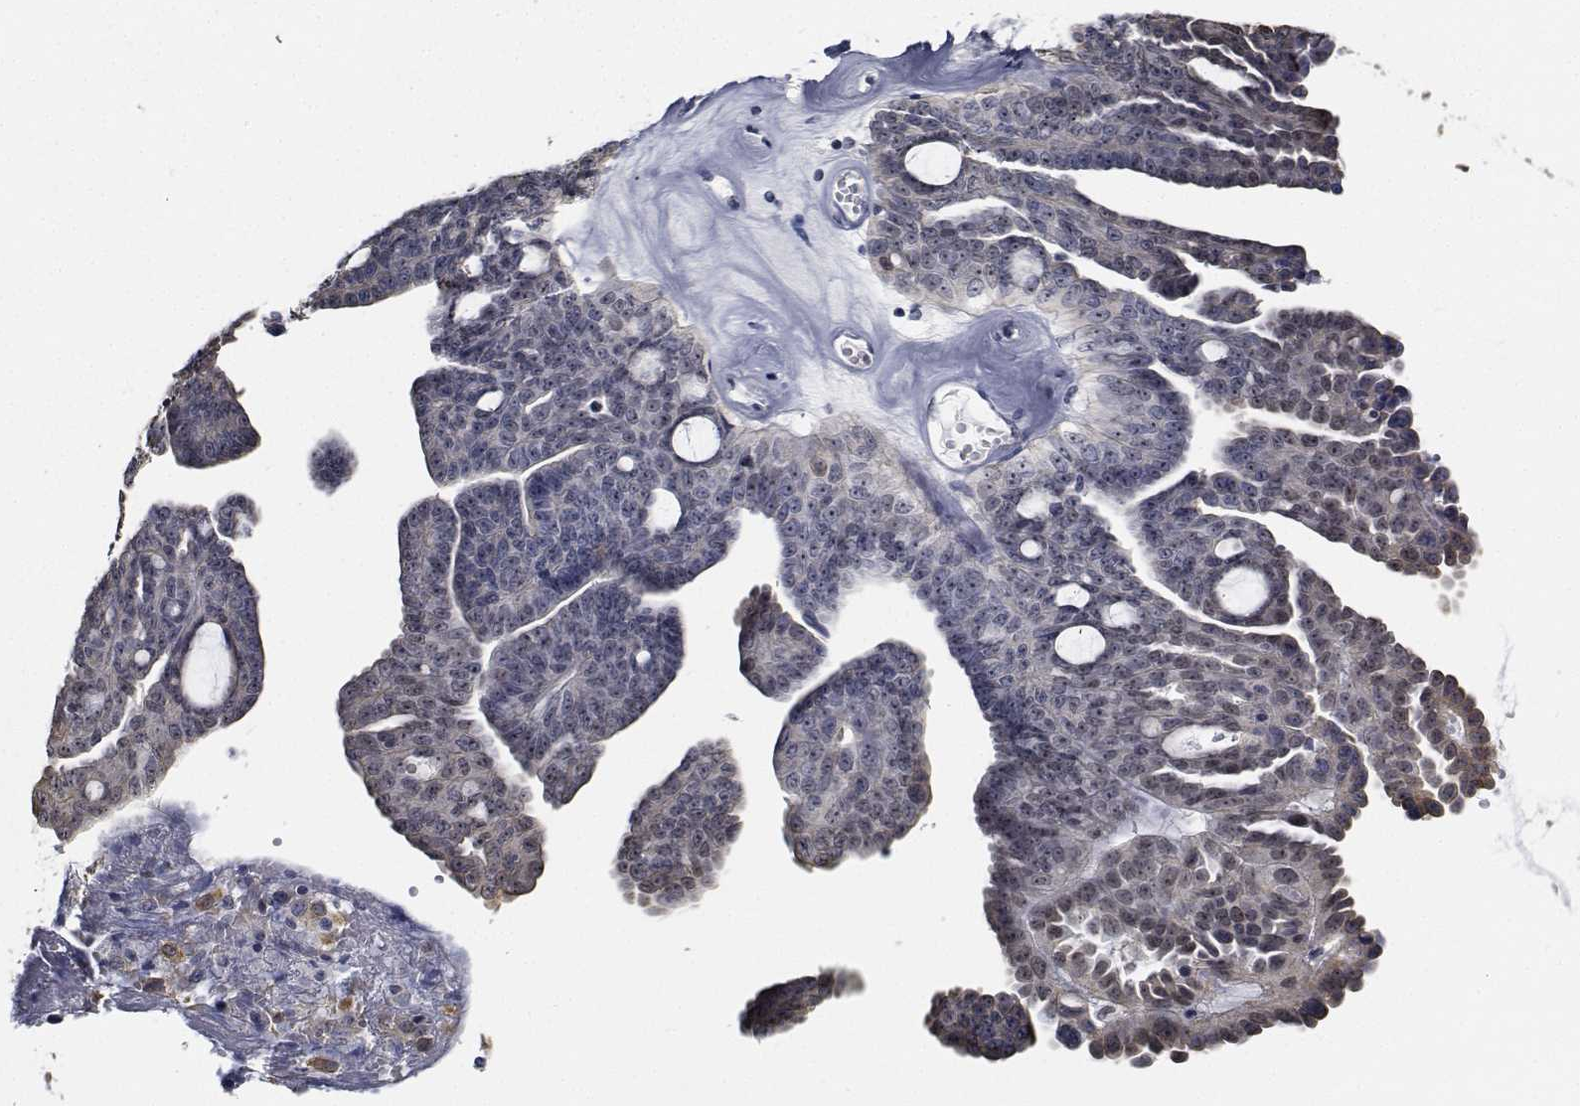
{"staining": {"intensity": "negative", "quantity": "none", "location": "none"}, "tissue": "ovarian cancer", "cell_type": "Tumor cells", "image_type": "cancer", "snomed": [{"axis": "morphology", "description": "Cystadenocarcinoma, serous, NOS"}, {"axis": "topography", "description": "Ovary"}], "caption": "Ovarian cancer (serous cystadenocarcinoma) was stained to show a protein in brown. There is no significant expression in tumor cells.", "gene": "NVL", "patient": {"sex": "female", "age": 71}}